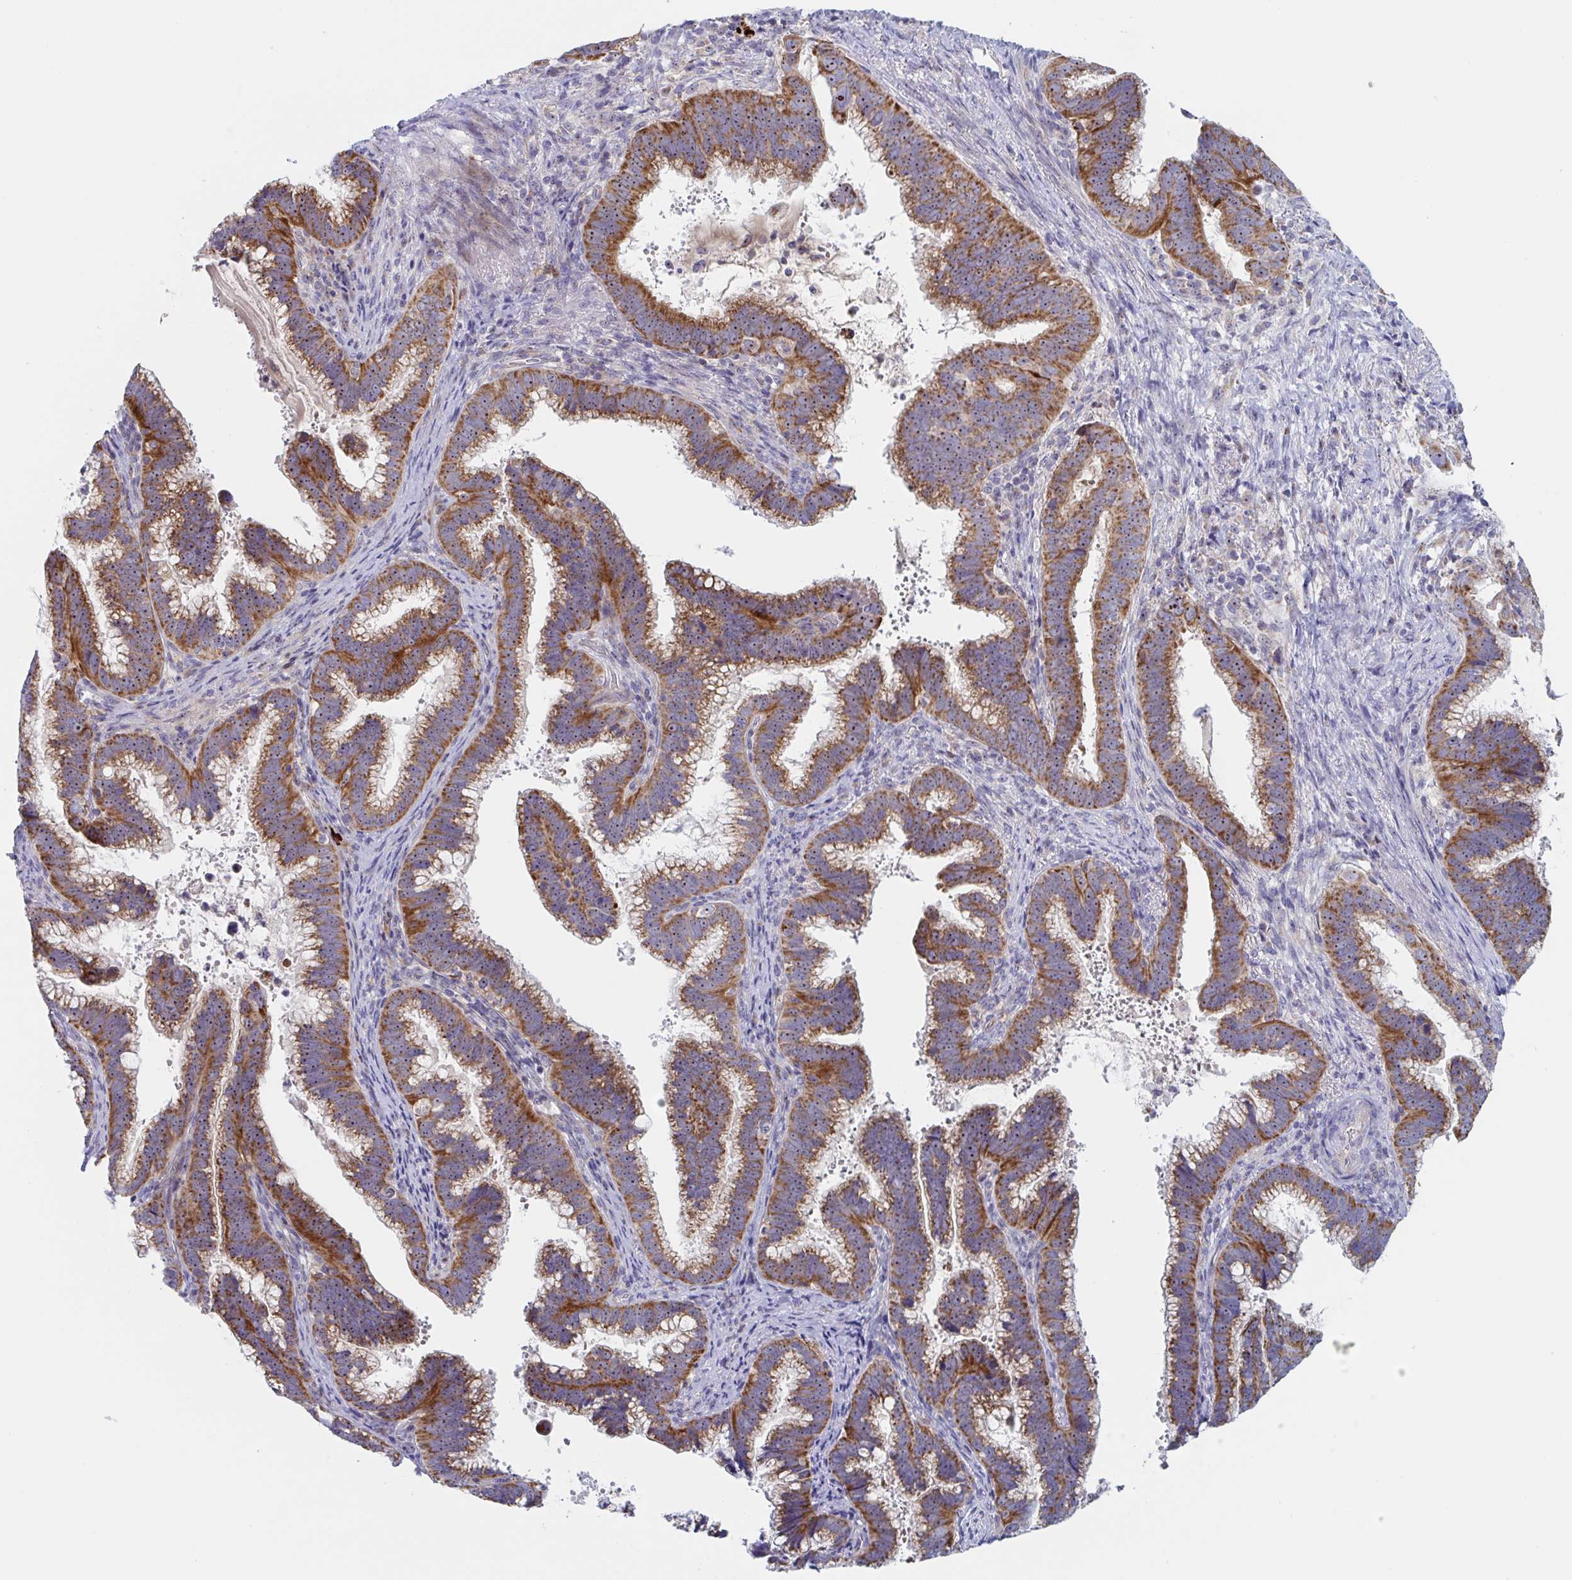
{"staining": {"intensity": "strong", "quantity": ">75%", "location": "cytoplasmic/membranous,nuclear"}, "tissue": "cervical cancer", "cell_type": "Tumor cells", "image_type": "cancer", "snomed": [{"axis": "morphology", "description": "Adenocarcinoma, NOS"}, {"axis": "topography", "description": "Cervix"}], "caption": "Cervical cancer (adenocarcinoma) stained for a protein (brown) exhibits strong cytoplasmic/membranous and nuclear positive positivity in approximately >75% of tumor cells.", "gene": "MRPL53", "patient": {"sex": "female", "age": 56}}